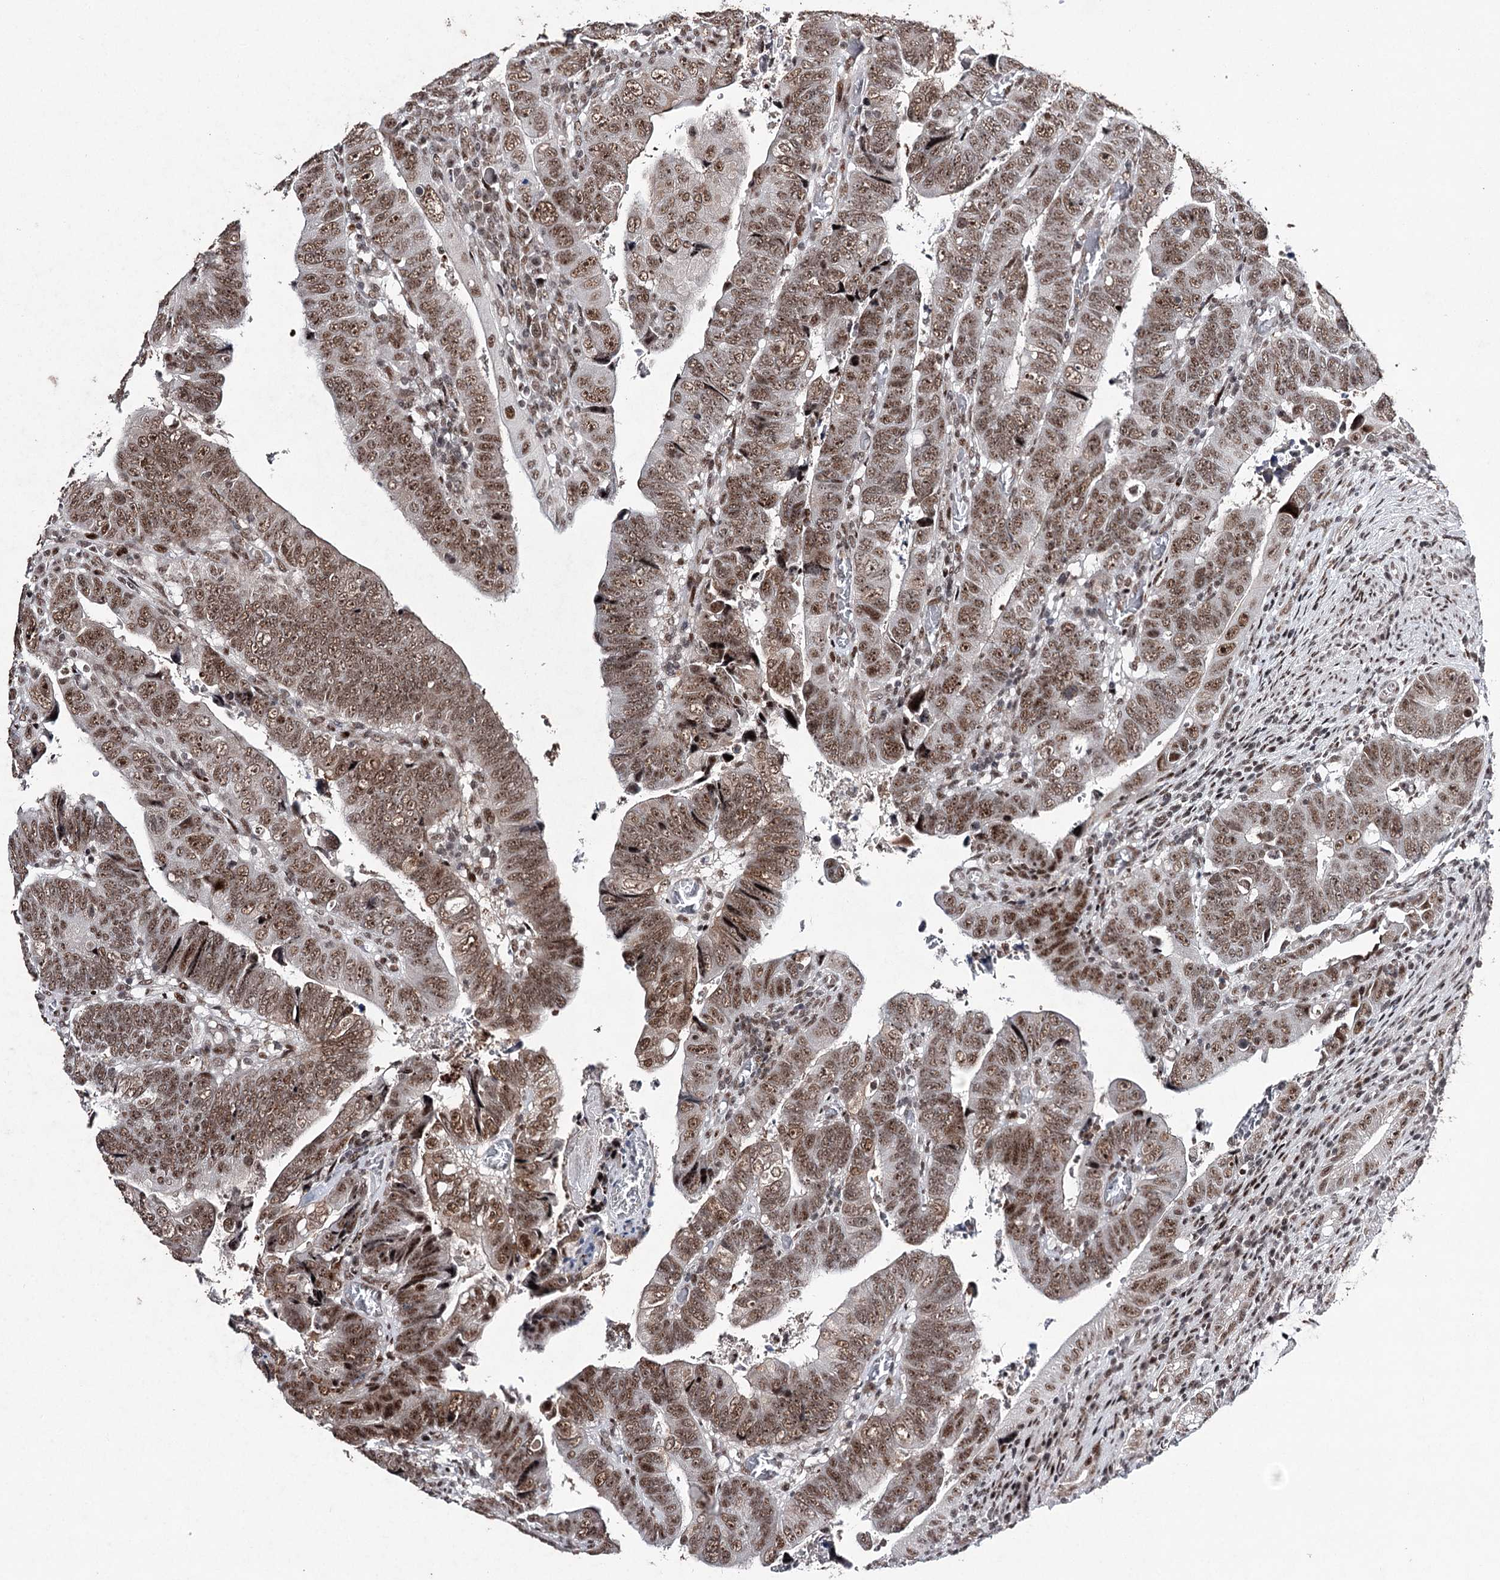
{"staining": {"intensity": "moderate", "quantity": ">75%", "location": "nuclear"}, "tissue": "colorectal cancer", "cell_type": "Tumor cells", "image_type": "cancer", "snomed": [{"axis": "morphology", "description": "Normal tissue, NOS"}, {"axis": "morphology", "description": "Adenocarcinoma, NOS"}, {"axis": "topography", "description": "Rectum"}], "caption": "Colorectal cancer (adenocarcinoma) tissue shows moderate nuclear positivity in approximately >75% of tumor cells, visualized by immunohistochemistry. The staining is performed using DAB brown chromogen to label protein expression. The nuclei are counter-stained blue using hematoxylin.", "gene": "PDCD4", "patient": {"sex": "female", "age": 65}}